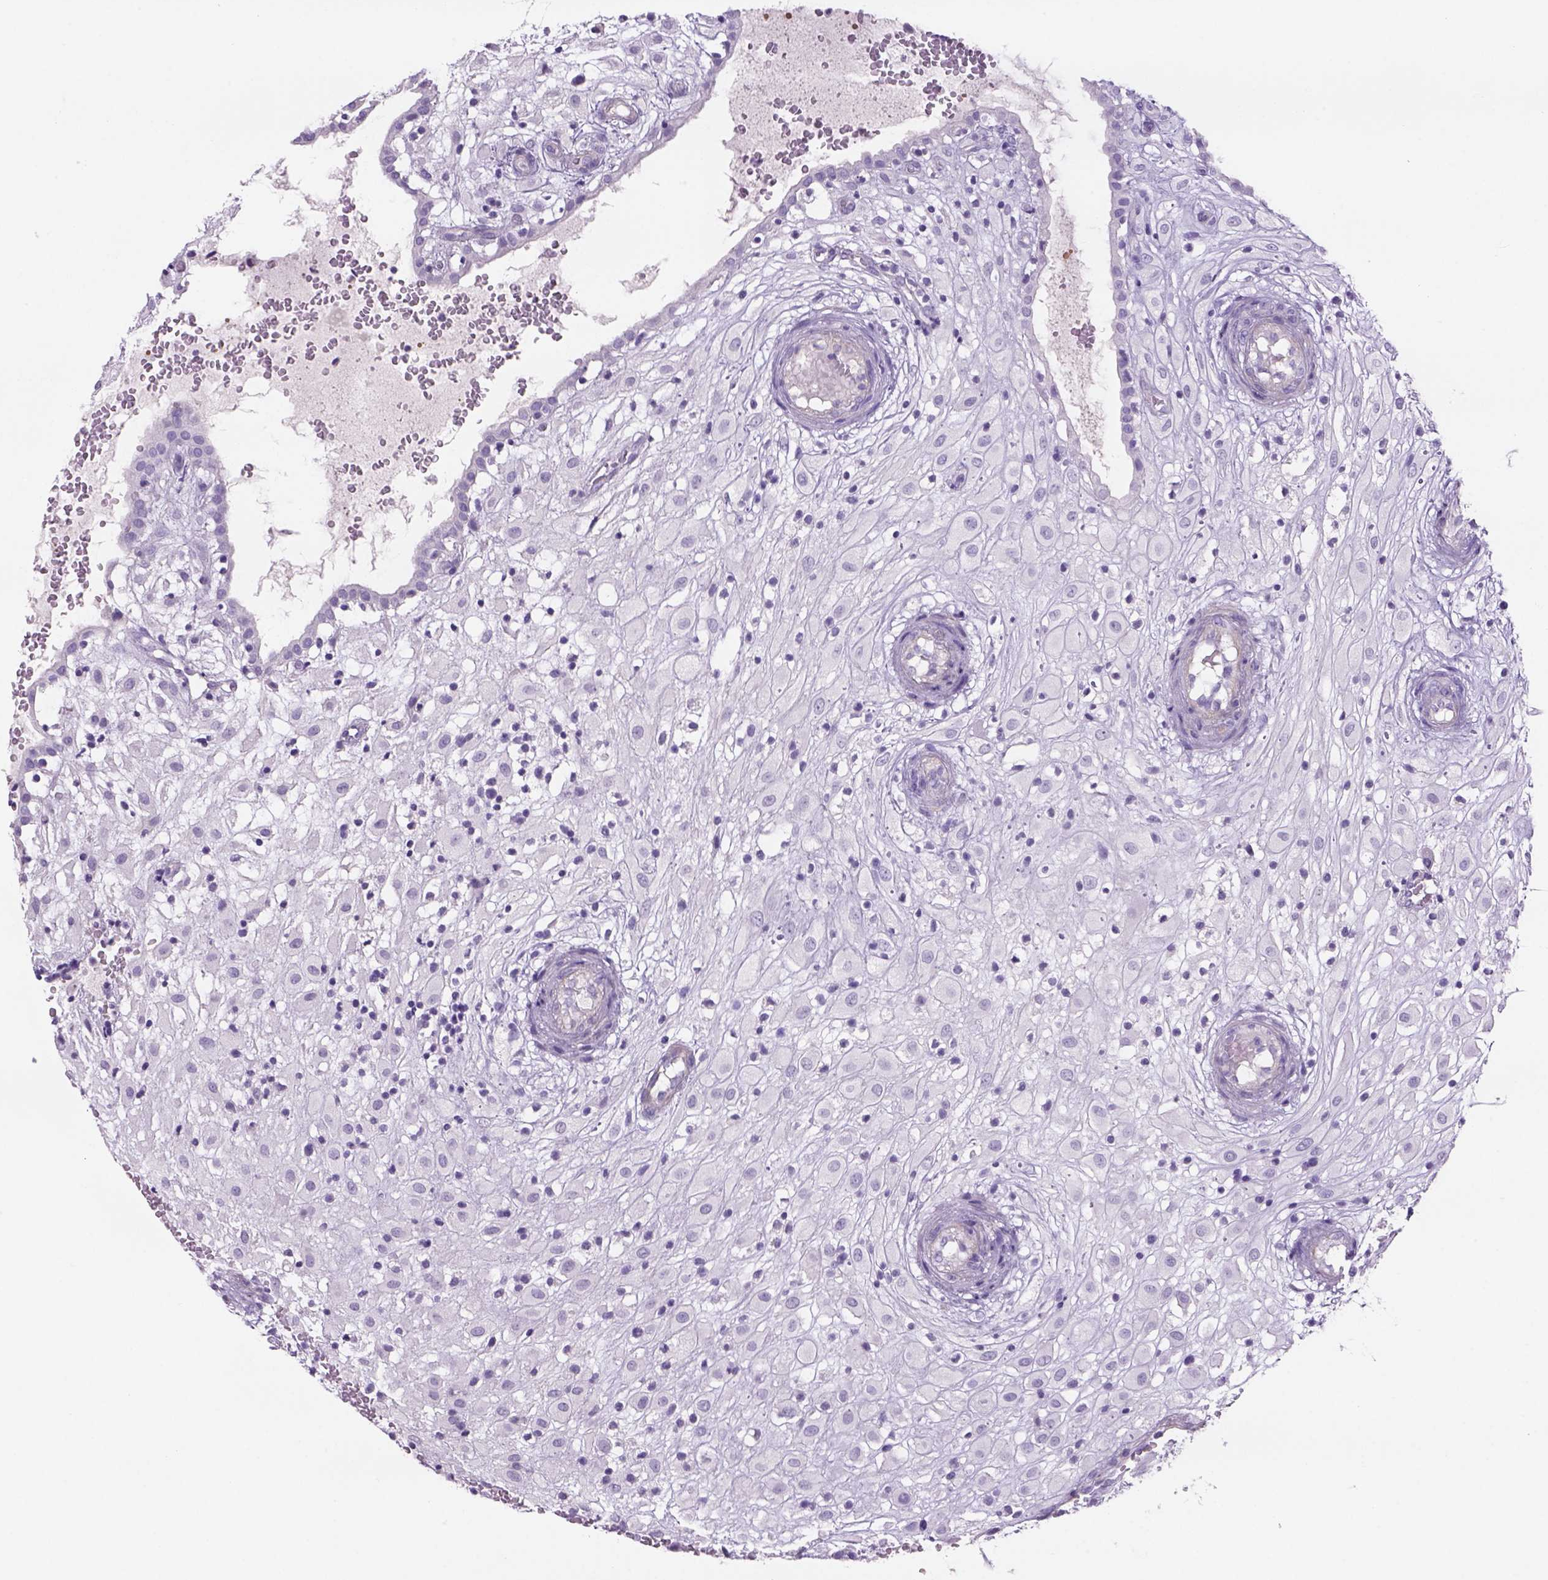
{"staining": {"intensity": "negative", "quantity": "none", "location": "none"}, "tissue": "placenta", "cell_type": "Decidual cells", "image_type": "normal", "snomed": [{"axis": "morphology", "description": "Normal tissue, NOS"}, {"axis": "topography", "description": "Placenta"}], "caption": "DAB immunohistochemical staining of unremarkable human placenta shows no significant expression in decidual cells.", "gene": "TENM4", "patient": {"sex": "female", "age": 24}}